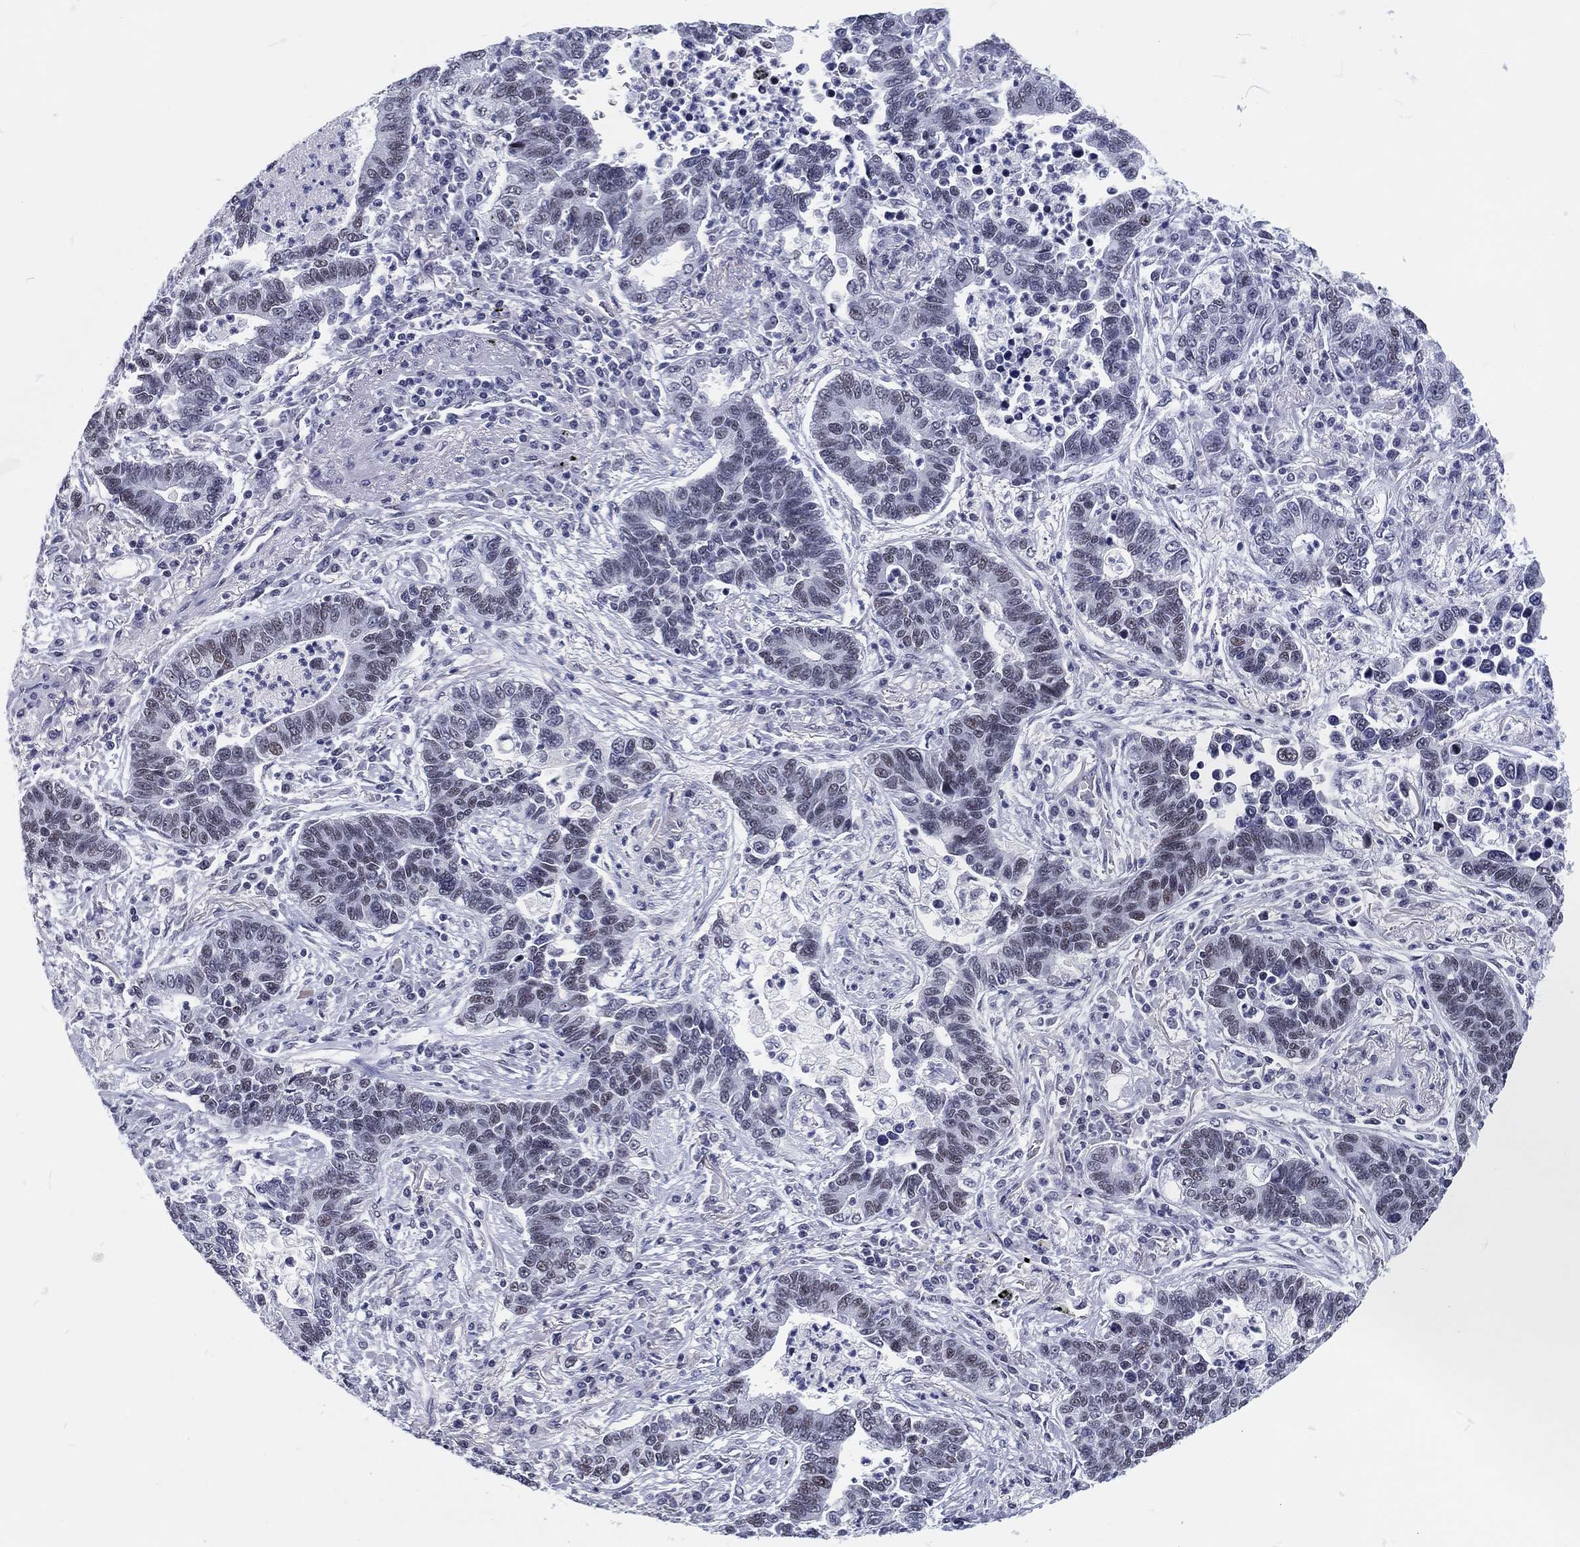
{"staining": {"intensity": "weak", "quantity": "<25%", "location": "nuclear"}, "tissue": "lung cancer", "cell_type": "Tumor cells", "image_type": "cancer", "snomed": [{"axis": "morphology", "description": "Adenocarcinoma, NOS"}, {"axis": "topography", "description": "Lung"}], "caption": "This is a micrograph of IHC staining of lung cancer, which shows no staining in tumor cells.", "gene": "MAPK8IP1", "patient": {"sex": "female", "age": 57}}